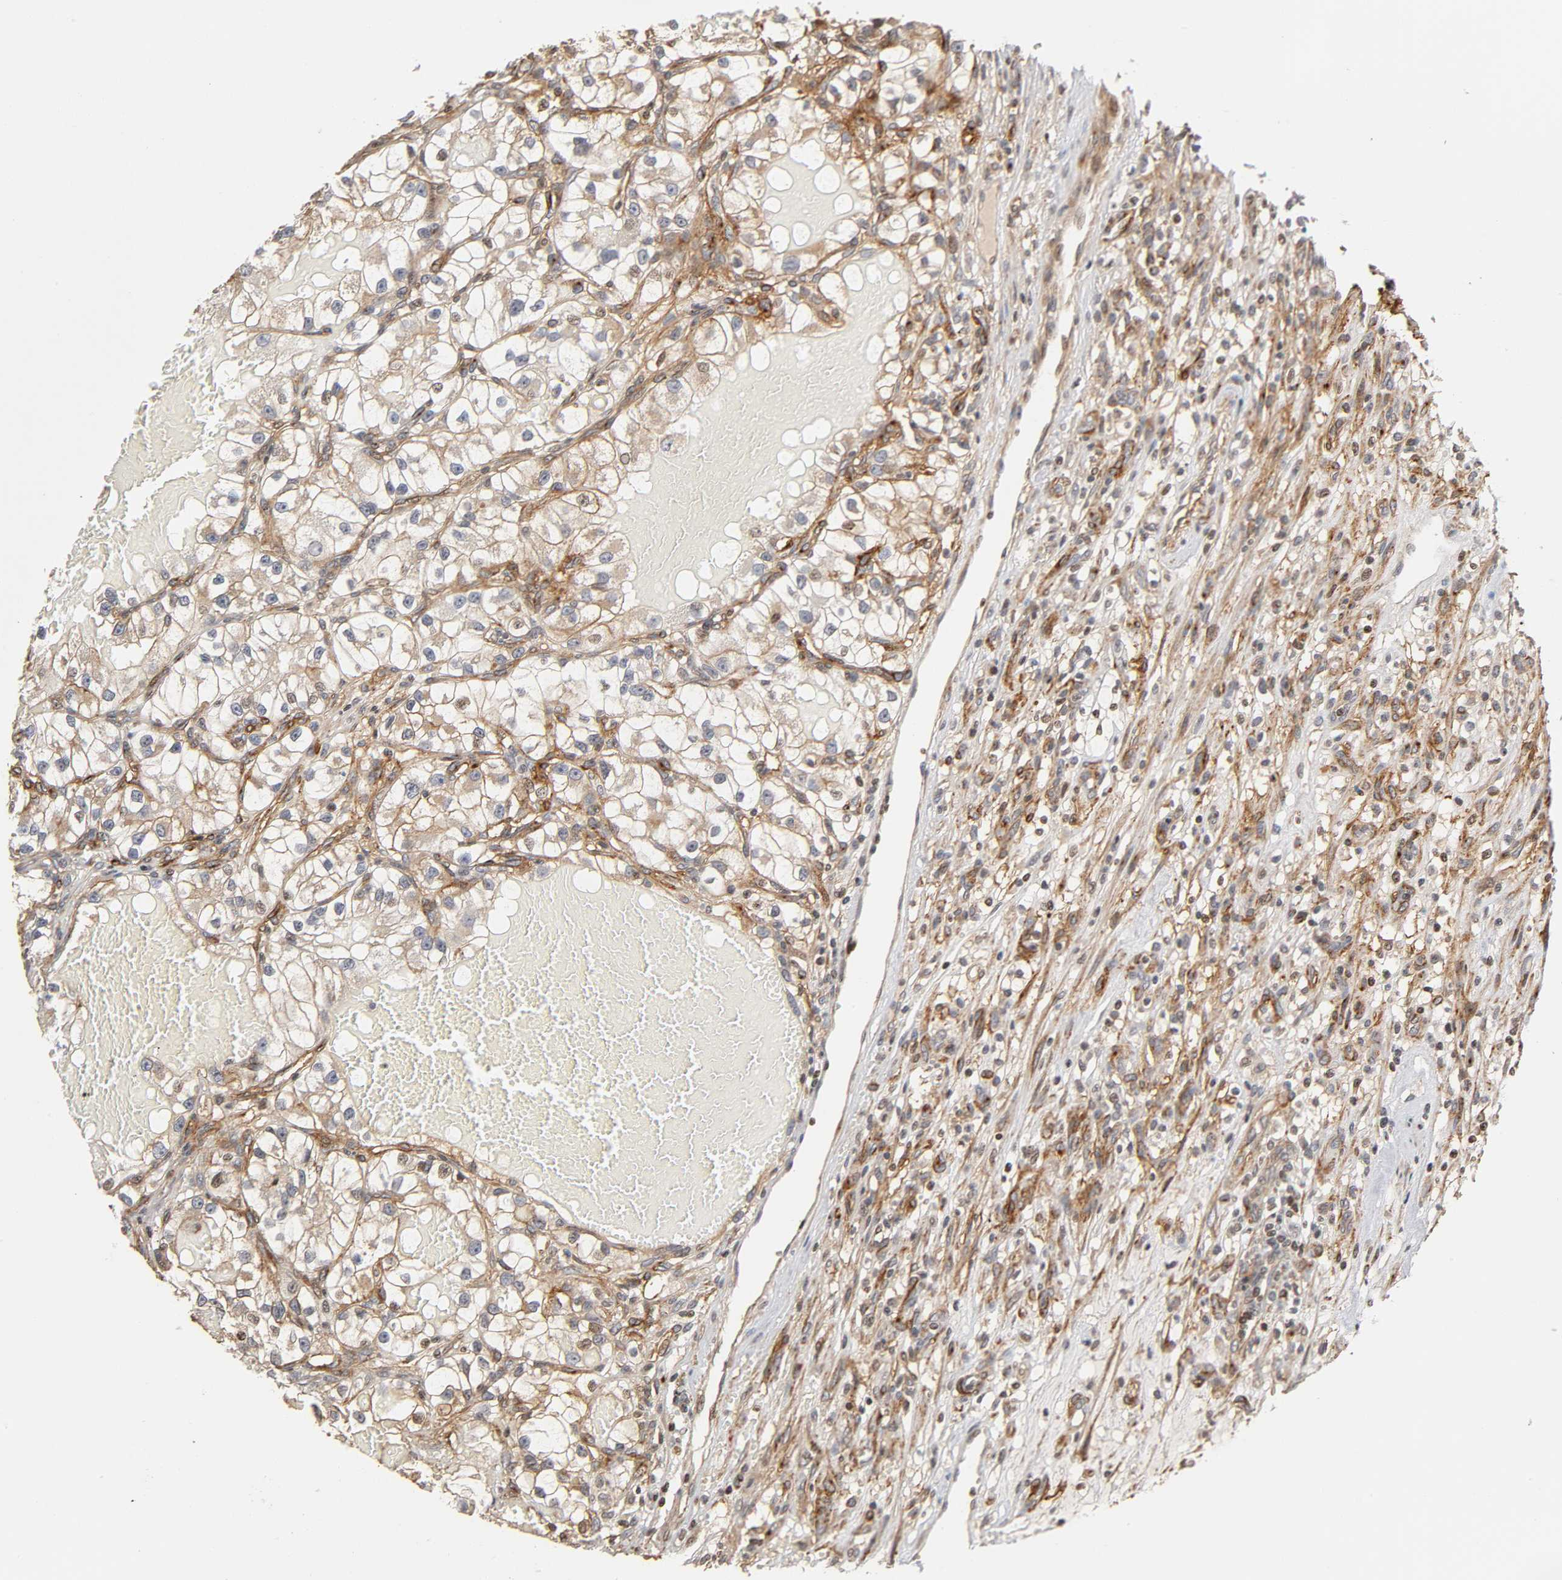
{"staining": {"intensity": "weak", "quantity": "25%-75%", "location": "cytoplasmic/membranous"}, "tissue": "renal cancer", "cell_type": "Tumor cells", "image_type": "cancer", "snomed": [{"axis": "morphology", "description": "Adenocarcinoma, NOS"}, {"axis": "topography", "description": "Kidney"}], "caption": "The immunohistochemical stain labels weak cytoplasmic/membranous staining in tumor cells of renal cancer tissue.", "gene": "ITGAV", "patient": {"sex": "female", "age": 57}}